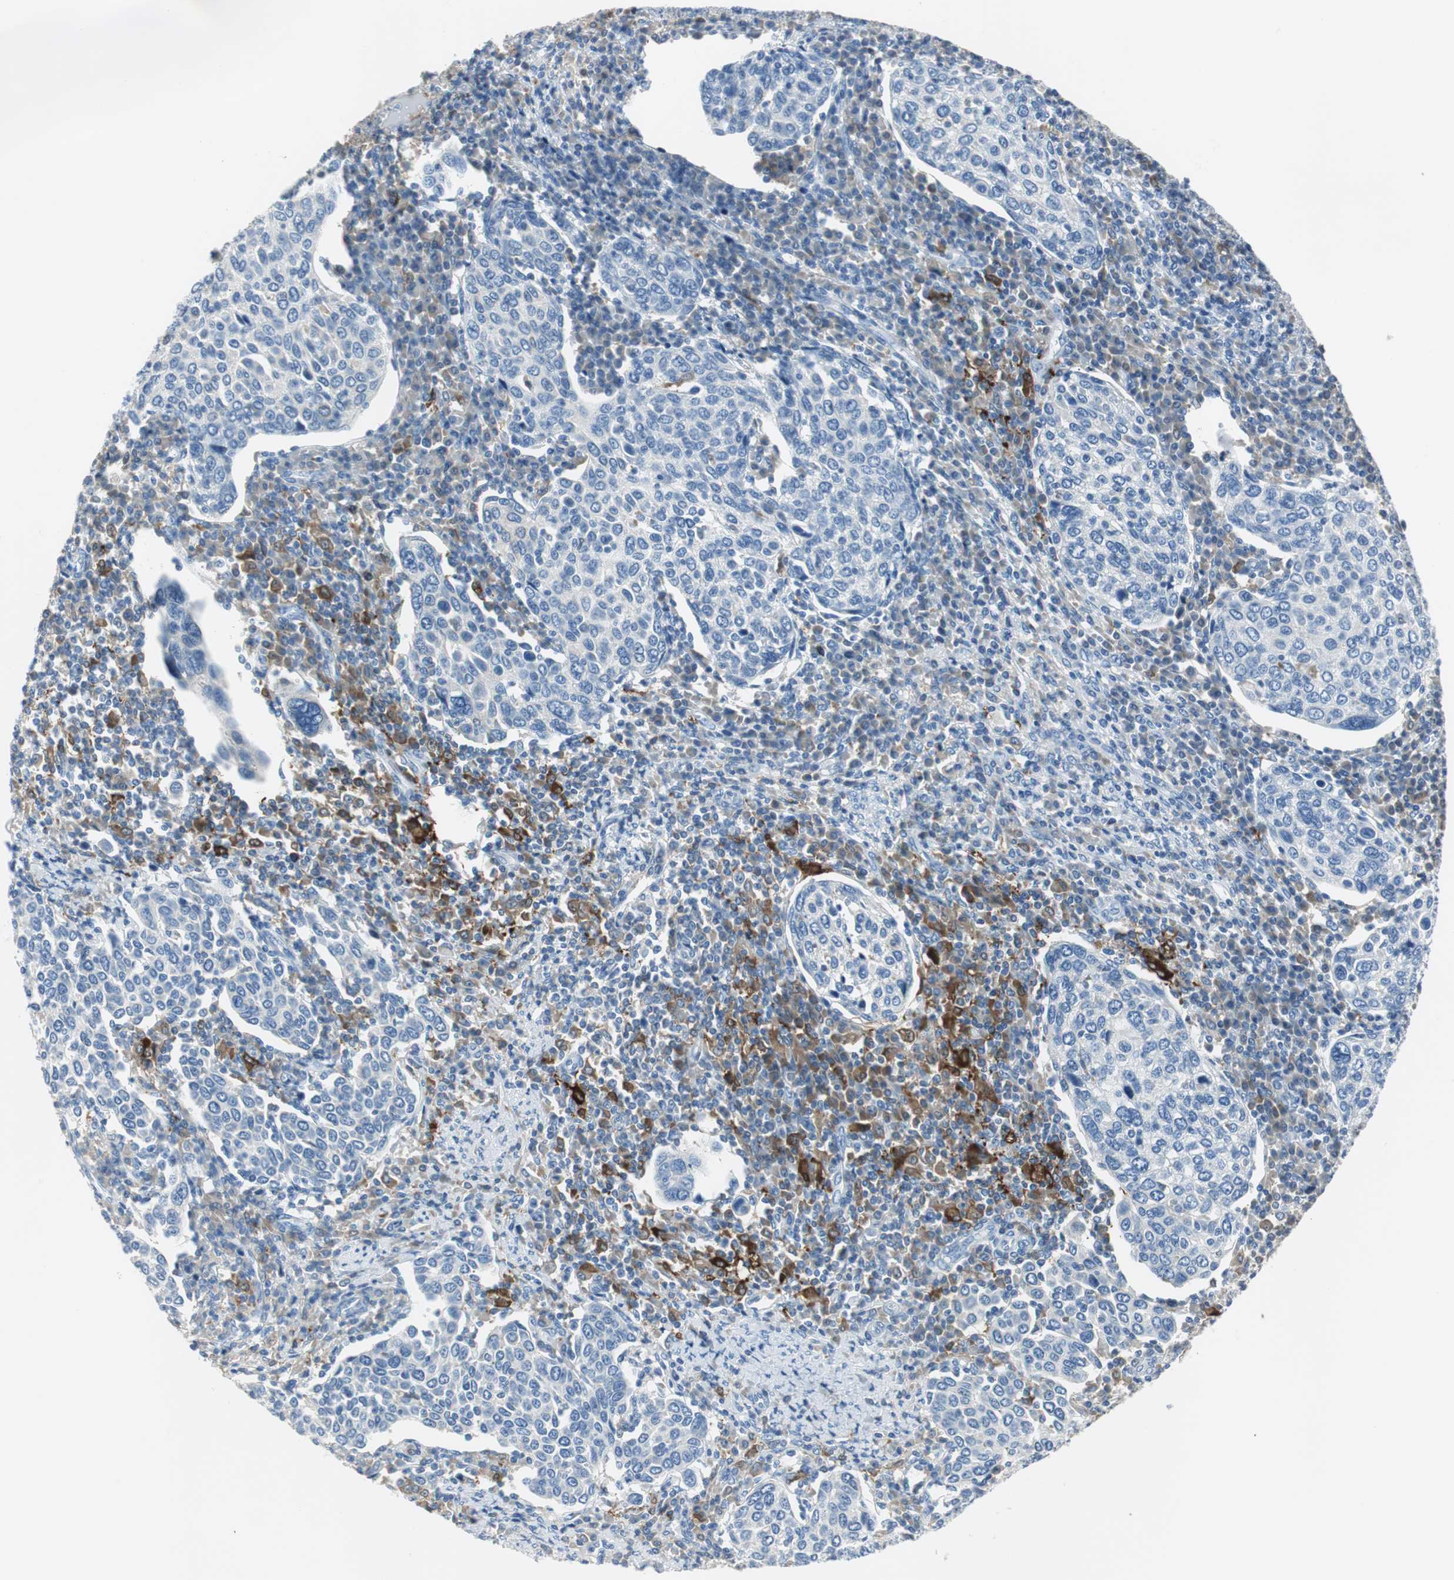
{"staining": {"intensity": "negative", "quantity": "none", "location": "none"}, "tissue": "cervical cancer", "cell_type": "Tumor cells", "image_type": "cancer", "snomed": [{"axis": "morphology", "description": "Squamous cell carcinoma, NOS"}, {"axis": "topography", "description": "Cervix"}], "caption": "High power microscopy histopathology image of an IHC image of cervical squamous cell carcinoma, revealing no significant expression in tumor cells. The staining is performed using DAB brown chromogen with nuclei counter-stained in using hematoxylin.", "gene": "FBP1", "patient": {"sex": "female", "age": 40}}